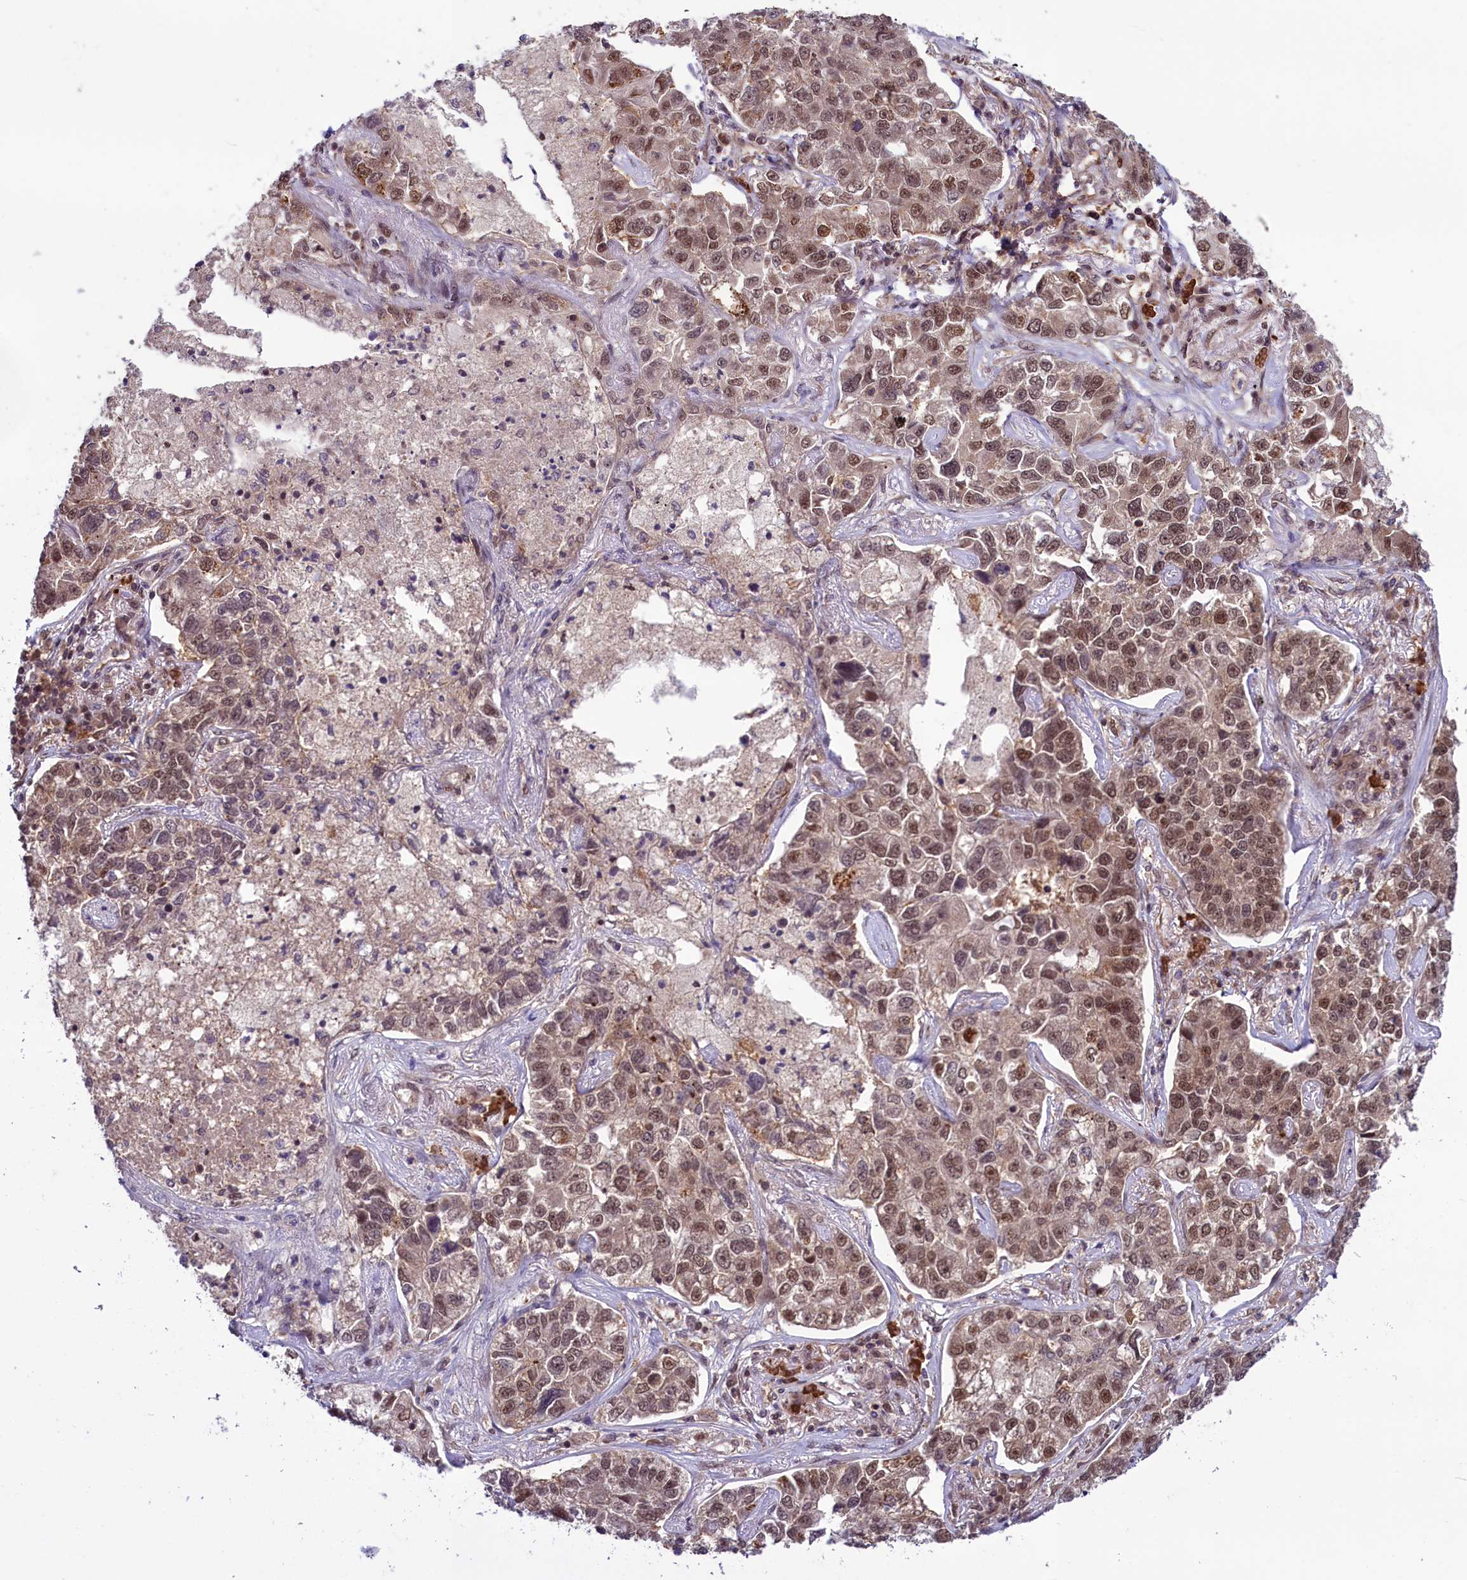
{"staining": {"intensity": "moderate", "quantity": "25%-75%", "location": "nuclear"}, "tissue": "lung cancer", "cell_type": "Tumor cells", "image_type": "cancer", "snomed": [{"axis": "morphology", "description": "Adenocarcinoma, NOS"}, {"axis": "topography", "description": "Lung"}], "caption": "This is an image of IHC staining of lung cancer, which shows moderate staining in the nuclear of tumor cells.", "gene": "SLC7A6OS", "patient": {"sex": "male", "age": 49}}